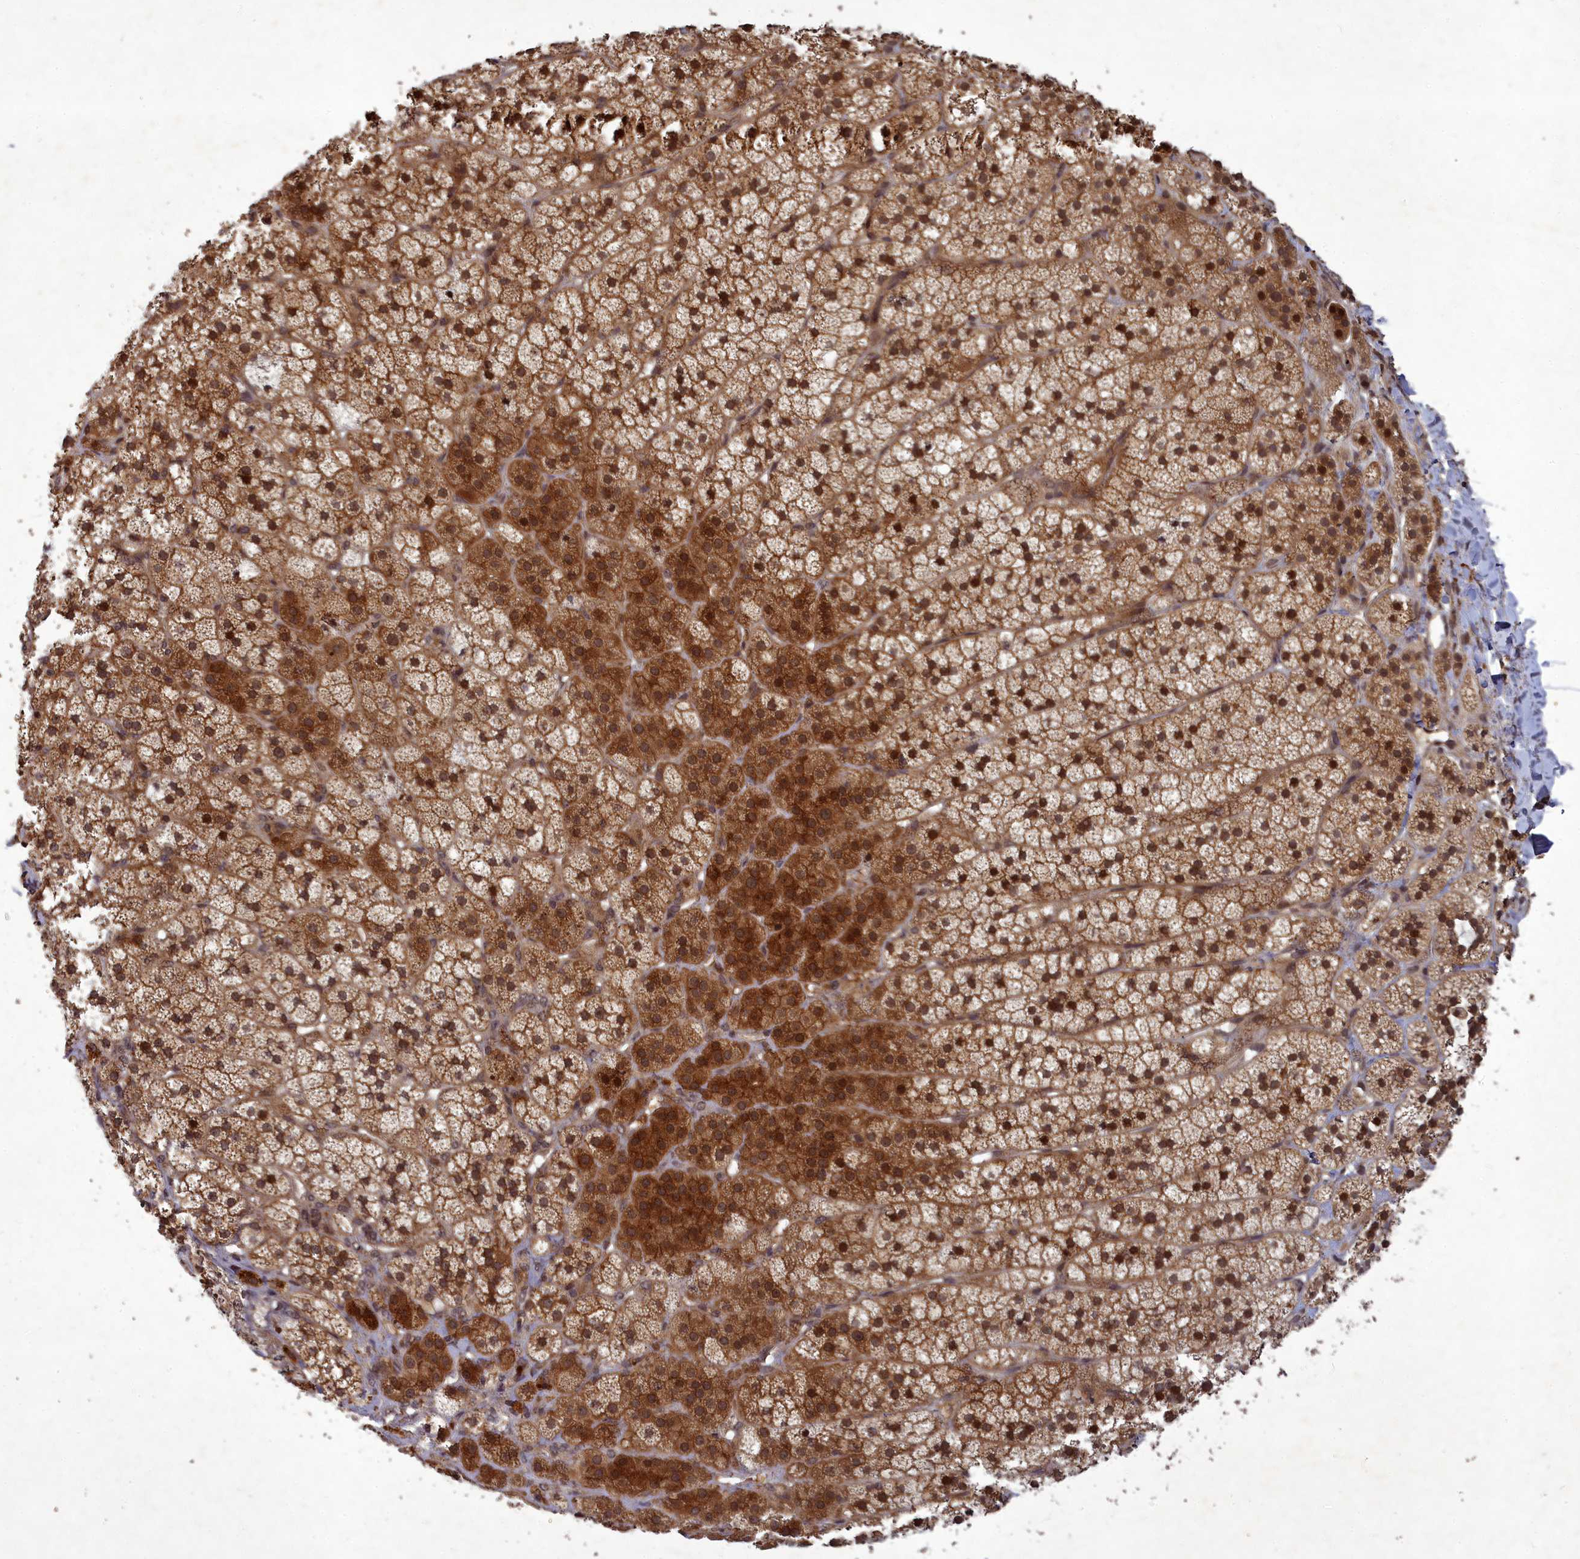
{"staining": {"intensity": "strong", "quantity": ">75%", "location": "cytoplasmic/membranous,nuclear"}, "tissue": "adrenal gland", "cell_type": "Glandular cells", "image_type": "normal", "snomed": [{"axis": "morphology", "description": "Normal tissue, NOS"}, {"axis": "topography", "description": "Adrenal gland"}], "caption": "Immunohistochemistry (IHC) histopathology image of unremarkable adrenal gland stained for a protein (brown), which shows high levels of strong cytoplasmic/membranous,nuclear expression in approximately >75% of glandular cells.", "gene": "SRMS", "patient": {"sex": "female", "age": 44}}